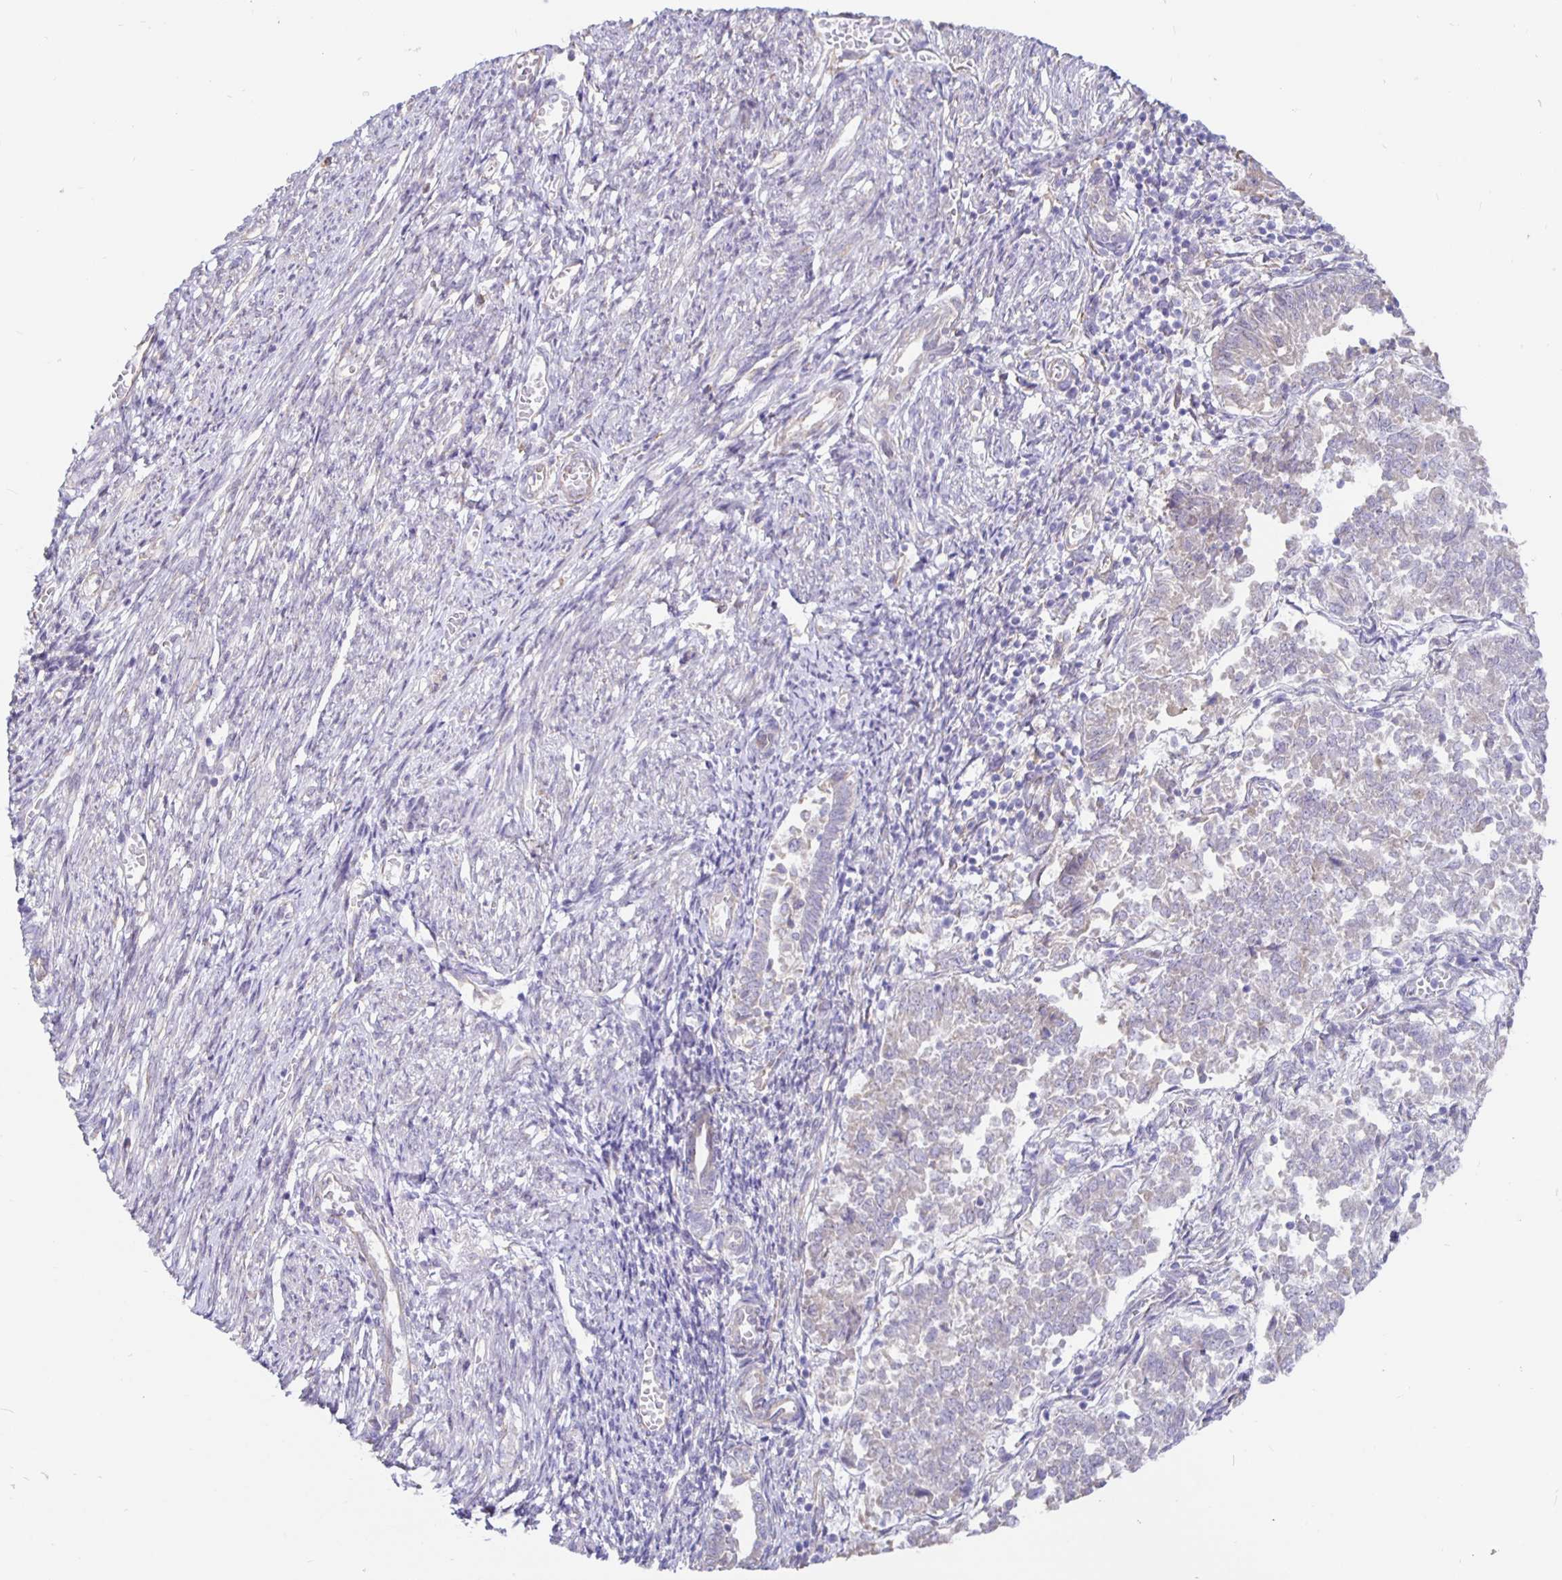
{"staining": {"intensity": "negative", "quantity": "none", "location": "none"}, "tissue": "endometrial cancer", "cell_type": "Tumor cells", "image_type": "cancer", "snomed": [{"axis": "morphology", "description": "Adenocarcinoma, NOS"}, {"axis": "topography", "description": "Endometrium"}], "caption": "IHC micrograph of human endometrial cancer stained for a protein (brown), which displays no staining in tumor cells.", "gene": "DNAI2", "patient": {"sex": "female", "age": 65}}